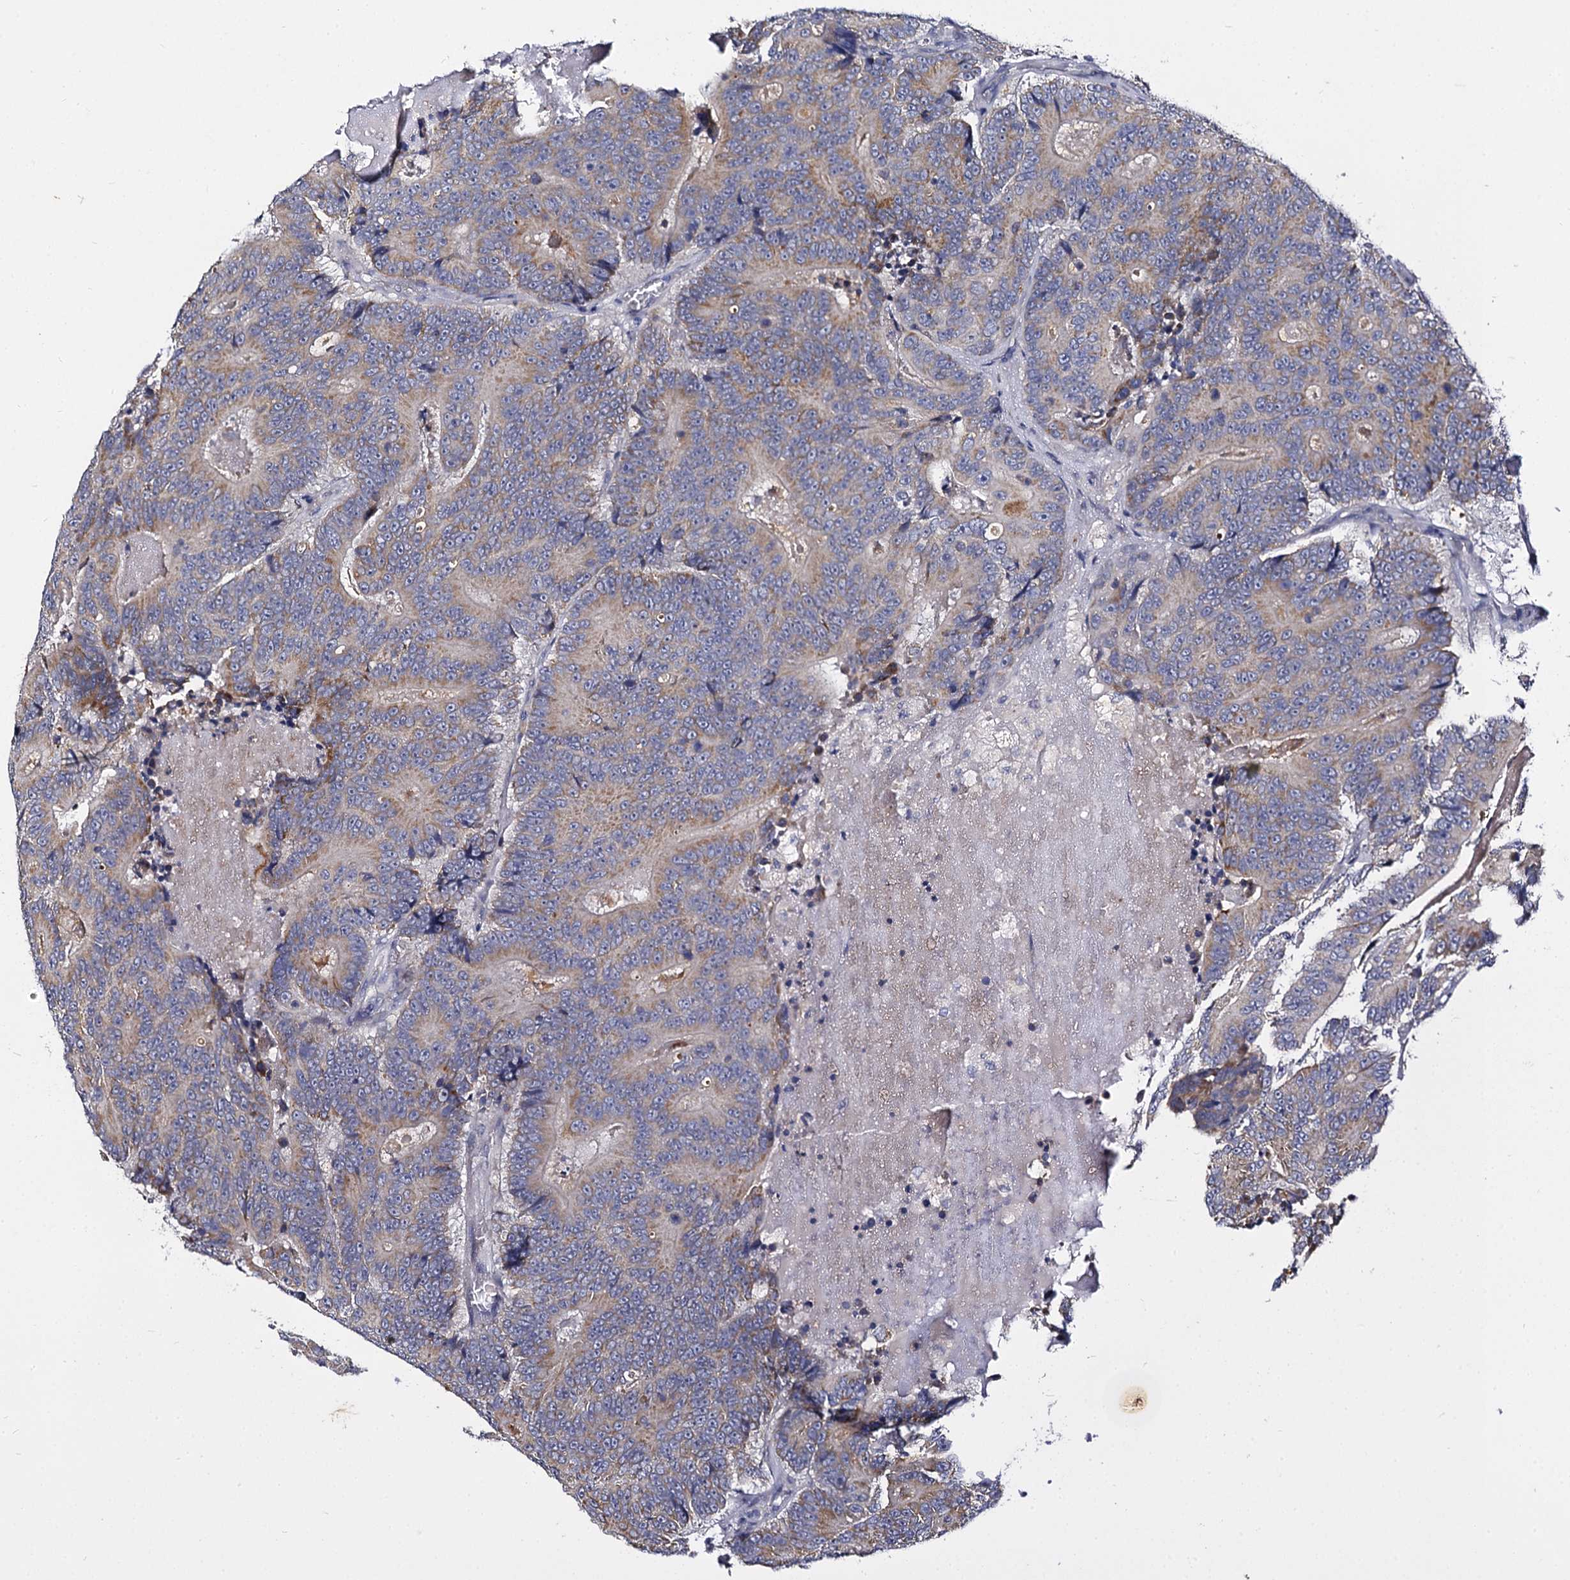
{"staining": {"intensity": "moderate", "quantity": "<25%", "location": "cytoplasmic/membranous"}, "tissue": "colorectal cancer", "cell_type": "Tumor cells", "image_type": "cancer", "snomed": [{"axis": "morphology", "description": "Adenocarcinoma, NOS"}, {"axis": "topography", "description": "Colon"}], "caption": "High-power microscopy captured an IHC image of colorectal adenocarcinoma, revealing moderate cytoplasmic/membranous staining in approximately <25% of tumor cells. (DAB (3,3'-diaminobenzidine) IHC with brightfield microscopy, high magnification).", "gene": "PANX2", "patient": {"sex": "male", "age": 83}}